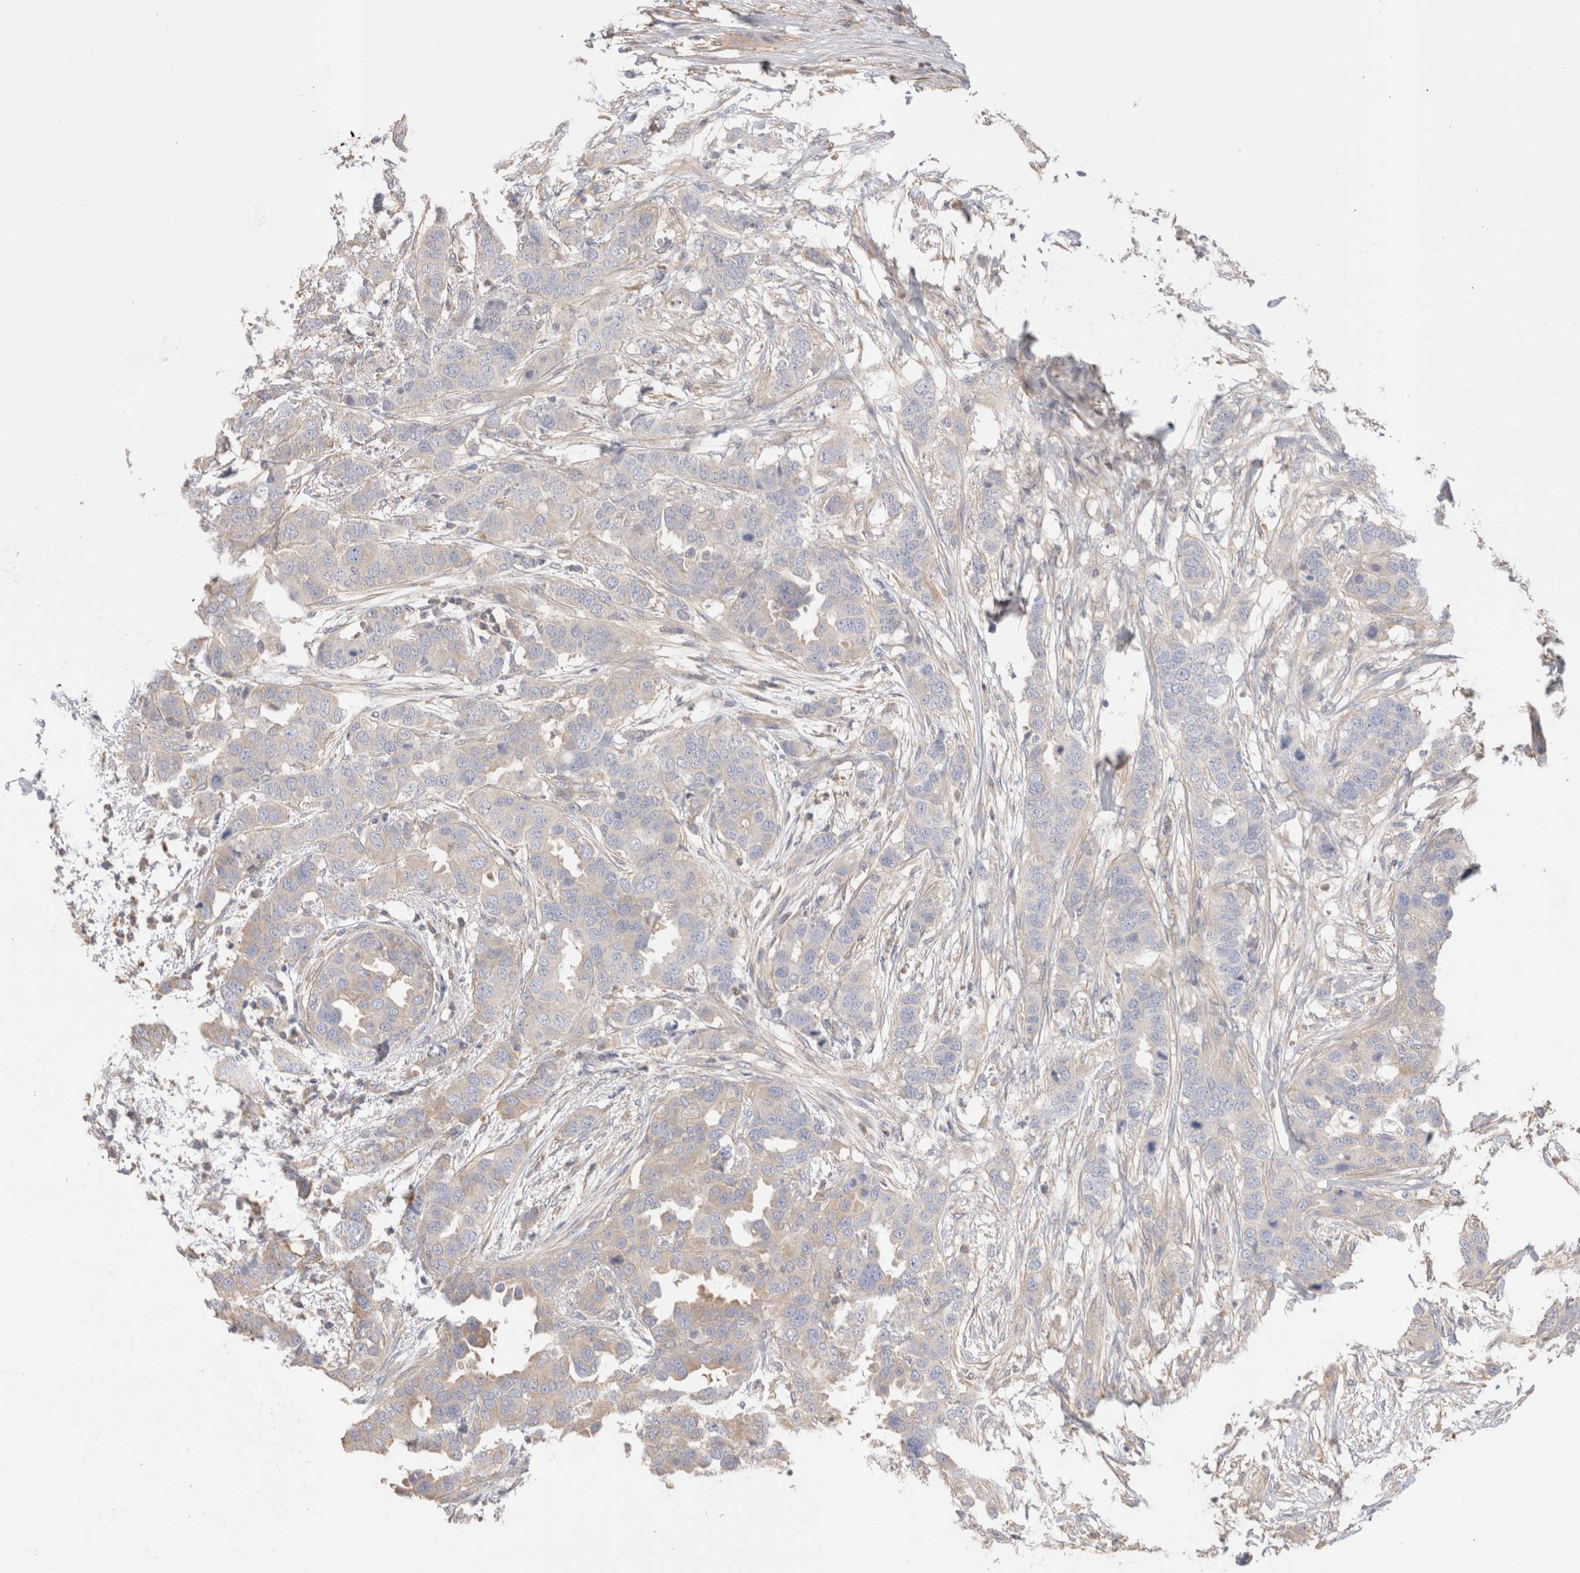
{"staining": {"intensity": "moderate", "quantity": "<25%", "location": "cytoplasmic/membranous"}, "tissue": "breast cancer", "cell_type": "Tumor cells", "image_type": "cancer", "snomed": [{"axis": "morphology", "description": "Duct carcinoma"}, {"axis": "topography", "description": "Breast"}], "caption": "Moderate cytoplasmic/membranous positivity for a protein is appreciated in about <25% of tumor cells of breast cancer using IHC.", "gene": "CAPN2", "patient": {"sex": "female", "age": 50}}